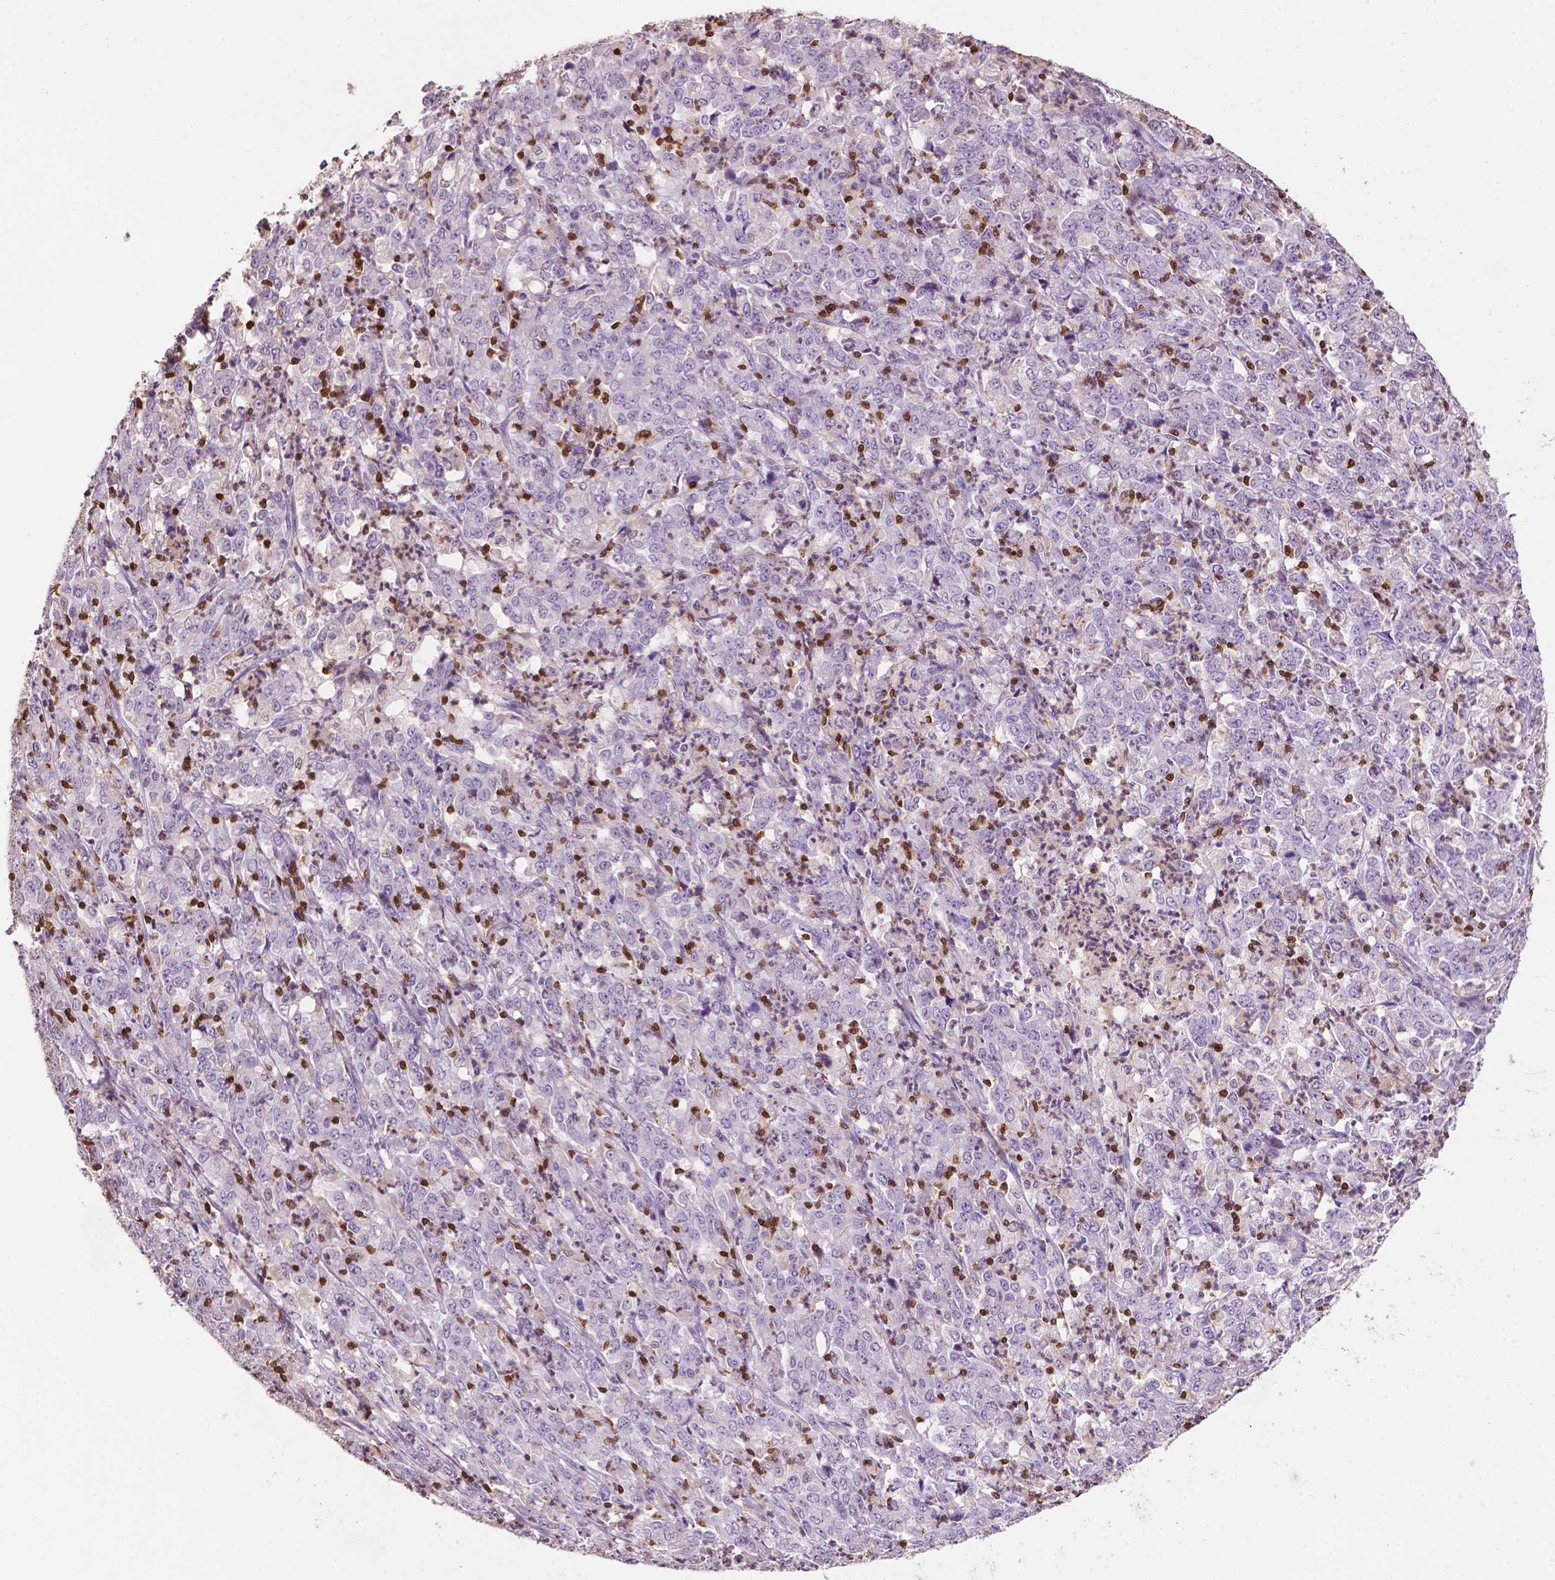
{"staining": {"intensity": "negative", "quantity": "none", "location": "none"}, "tissue": "stomach cancer", "cell_type": "Tumor cells", "image_type": "cancer", "snomed": [{"axis": "morphology", "description": "Adenocarcinoma, NOS"}, {"axis": "topography", "description": "Stomach, lower"}], "caption": "An image of human stomach adenocarcinoma is negative for staining in tumor cells.", "gene": "TBC1D10C", "patient": {"sex": "female", "age": 71}}